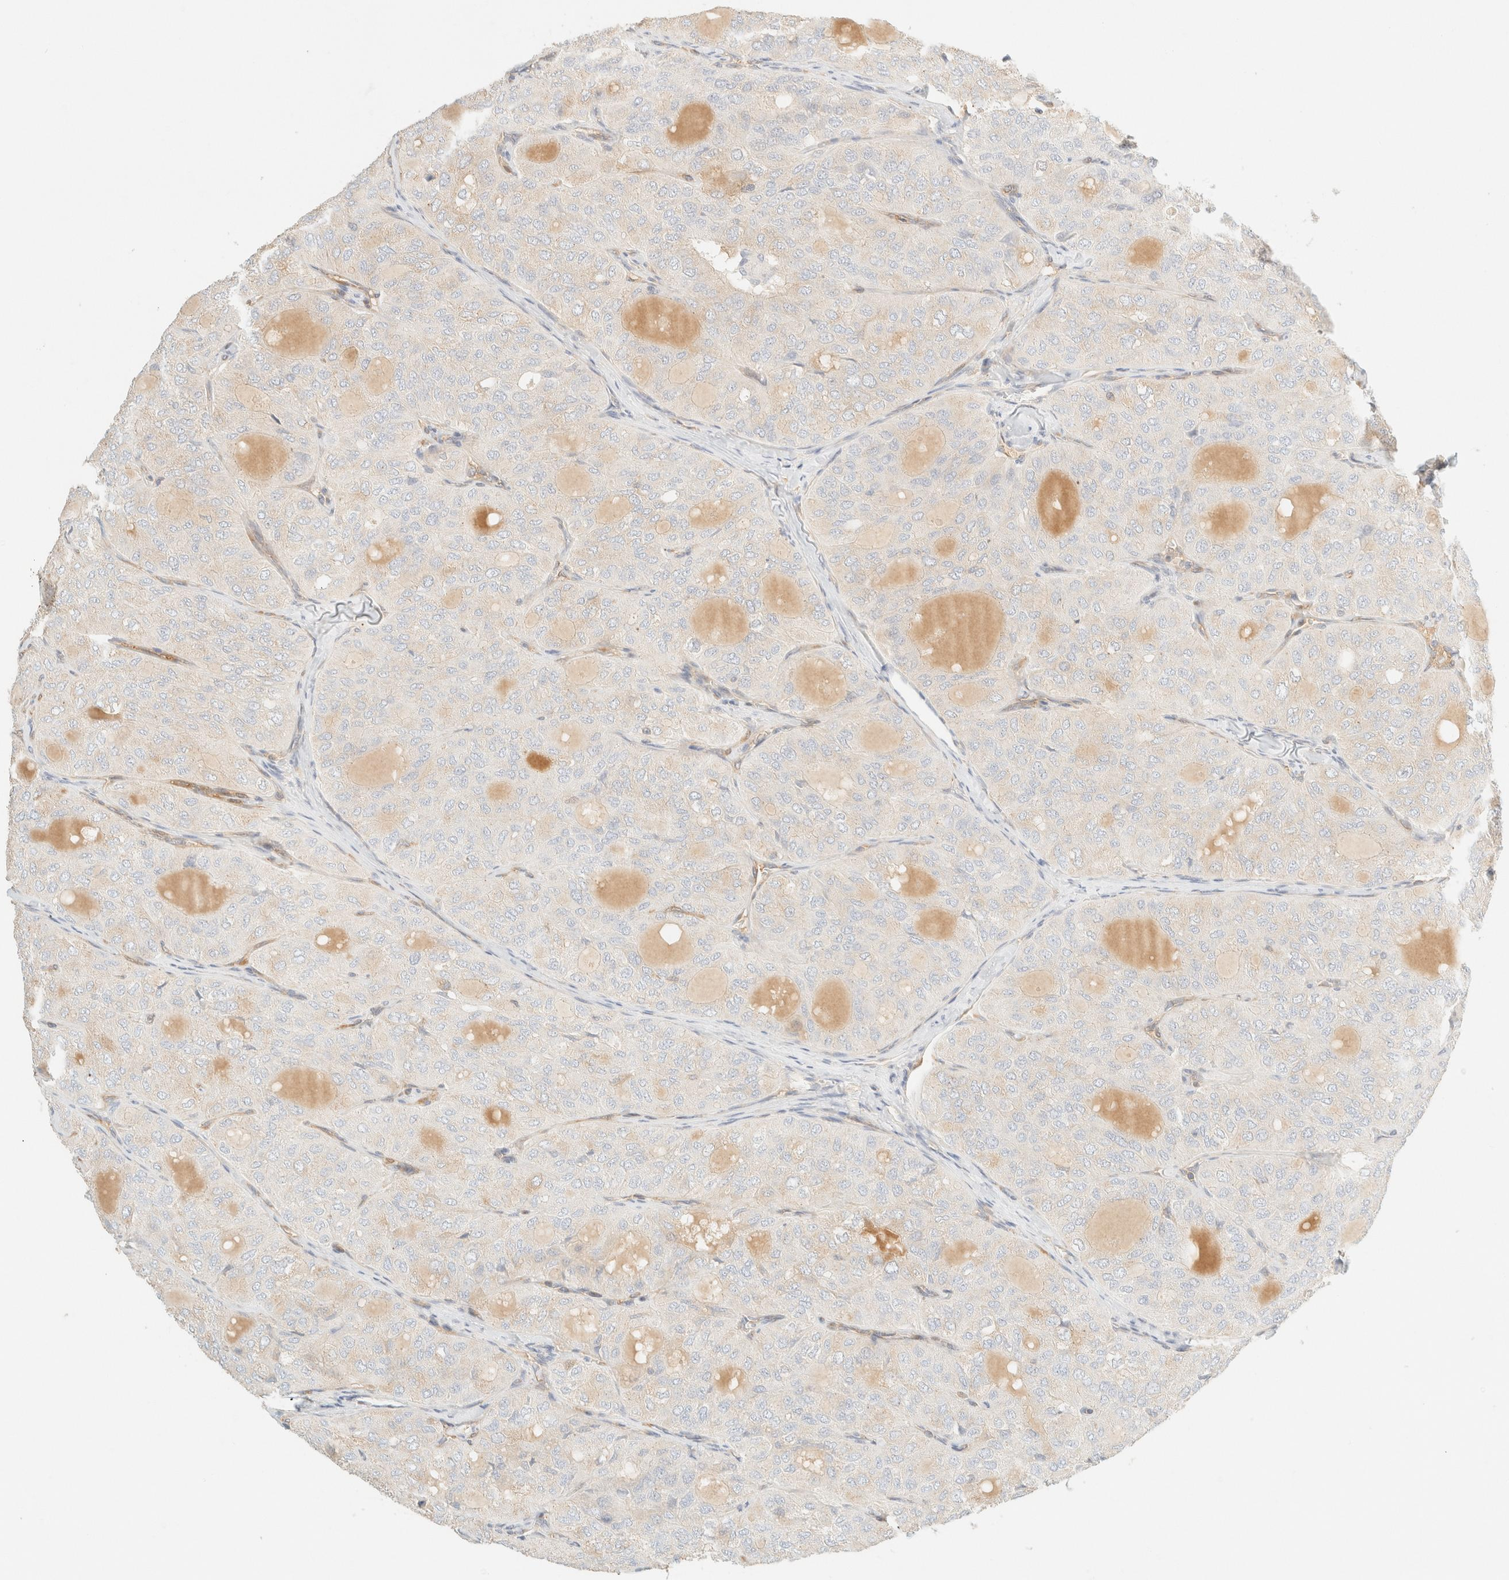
{"staining": {"intensity": "weak", "quantity": "<25%", "location": "cytoplasmic/membranous"}, "tissue": "thyroid cancer", "cell_type": "Tumor cells", "image_type": "cancer", "snomed": [{"axis": "morphology", "description": "Follicular adenoma carcinoma, NOS"}, {"axis": "topography", "description": "Thyroid gland"}], "caption": "Thyroid follicular adenoma carcinoma was stained to show a protein in brown. There is no significant expression in tumor cells.", "gene": "FHOD1", "patient": {"sex": "male", "age": 75}}